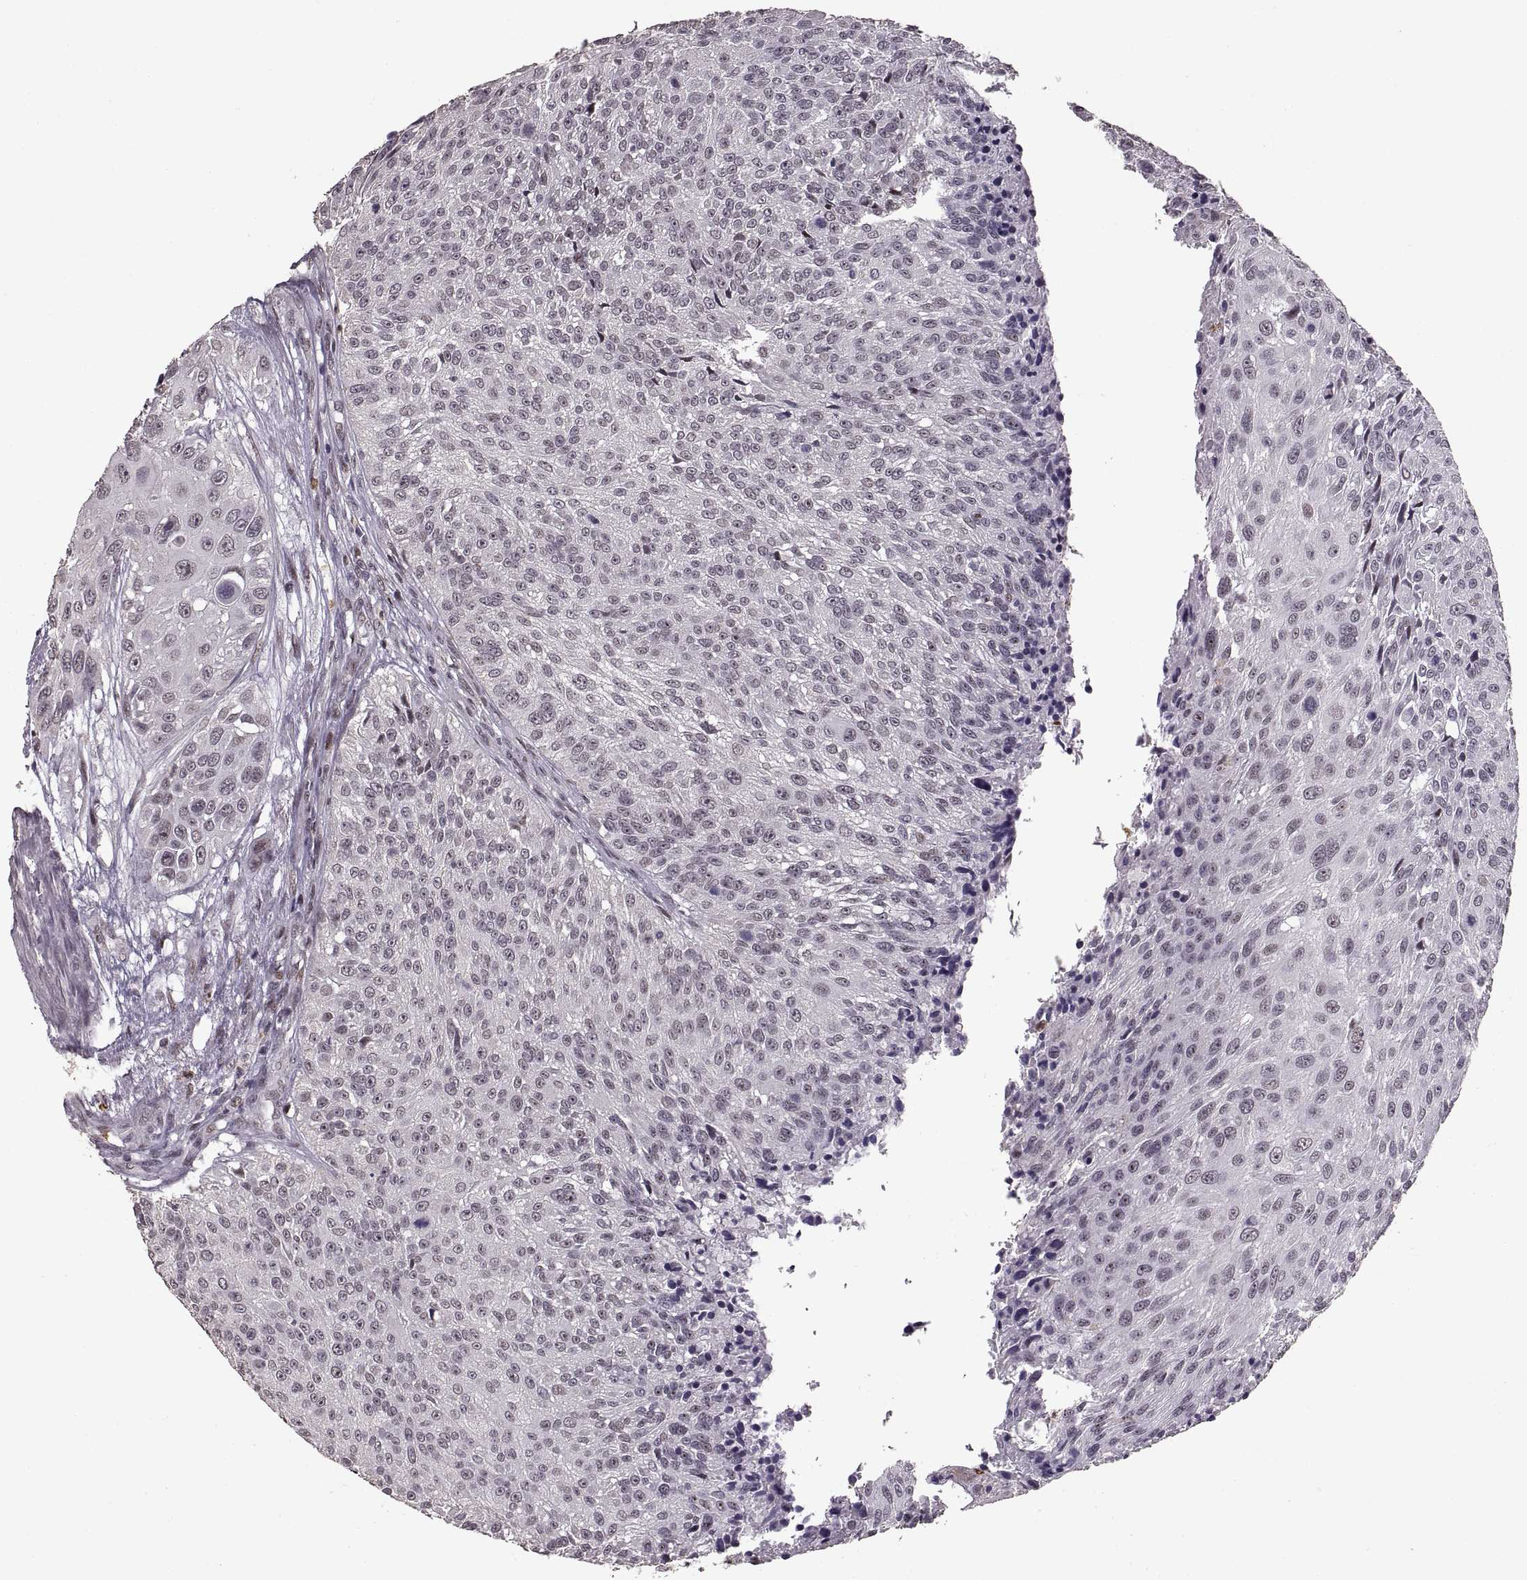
{"staining": {"intensity": "negative", "quantity": "none", "location": "none"}, "tissue": "urothelial cancer", "cell_type": "Tumor cells", "image_type": "cancer", "snomed": [{"axis": "morphology", "description": "Urothelial carcinoma, NOS"}, {"axis": "topography", "description": "Urinary bladder"}], "caption": "Tumor cells are negative for brown protein staining in transitional cell carcinoma.", "gene": "PALS1", "patient": {"sex": "male", "age": 55}}